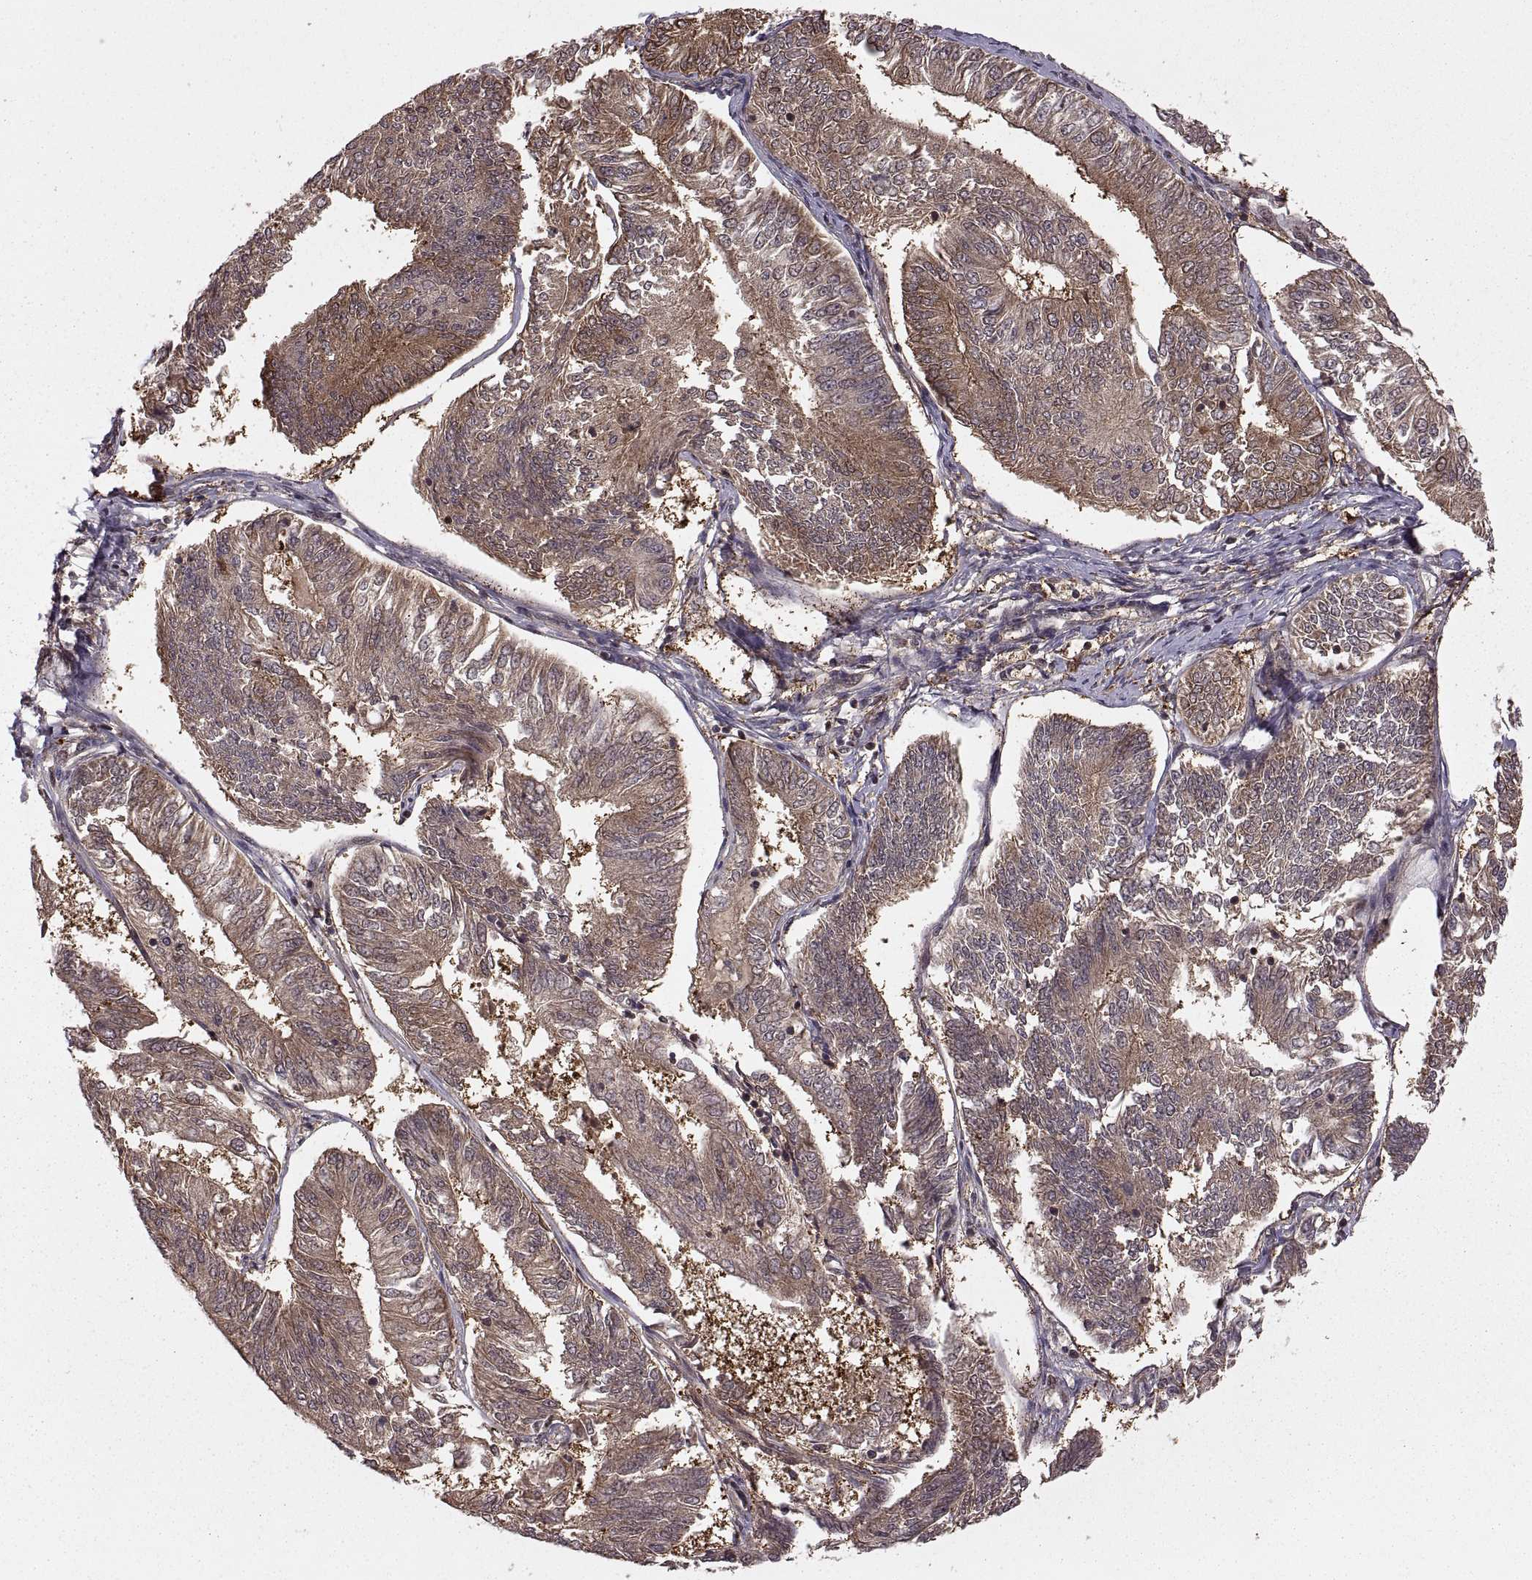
{"staining": {"intensity": "moderate", "quantity": ">75%", "location": "cytoplasmic/membranous"}, "tissue": "endometrial cancer", "cell_type": "Tumor cells", "image_type": "cancer", "snomed": [{"axis": "morphology", "description": "Adenocarcinoma, NOS"}, {"axis": "topography", "description": "Endometrium"}], "caption": "This micrograph demonstrates immunohistochemistry (IHC) staining of endometrial cancer (adenocarcinoma), with medium moderate cytoplasmic/membranous expression in about >75% of tumor cells.", "gene": "DEDD", "patient": {"sex": "female", "age": 58}}